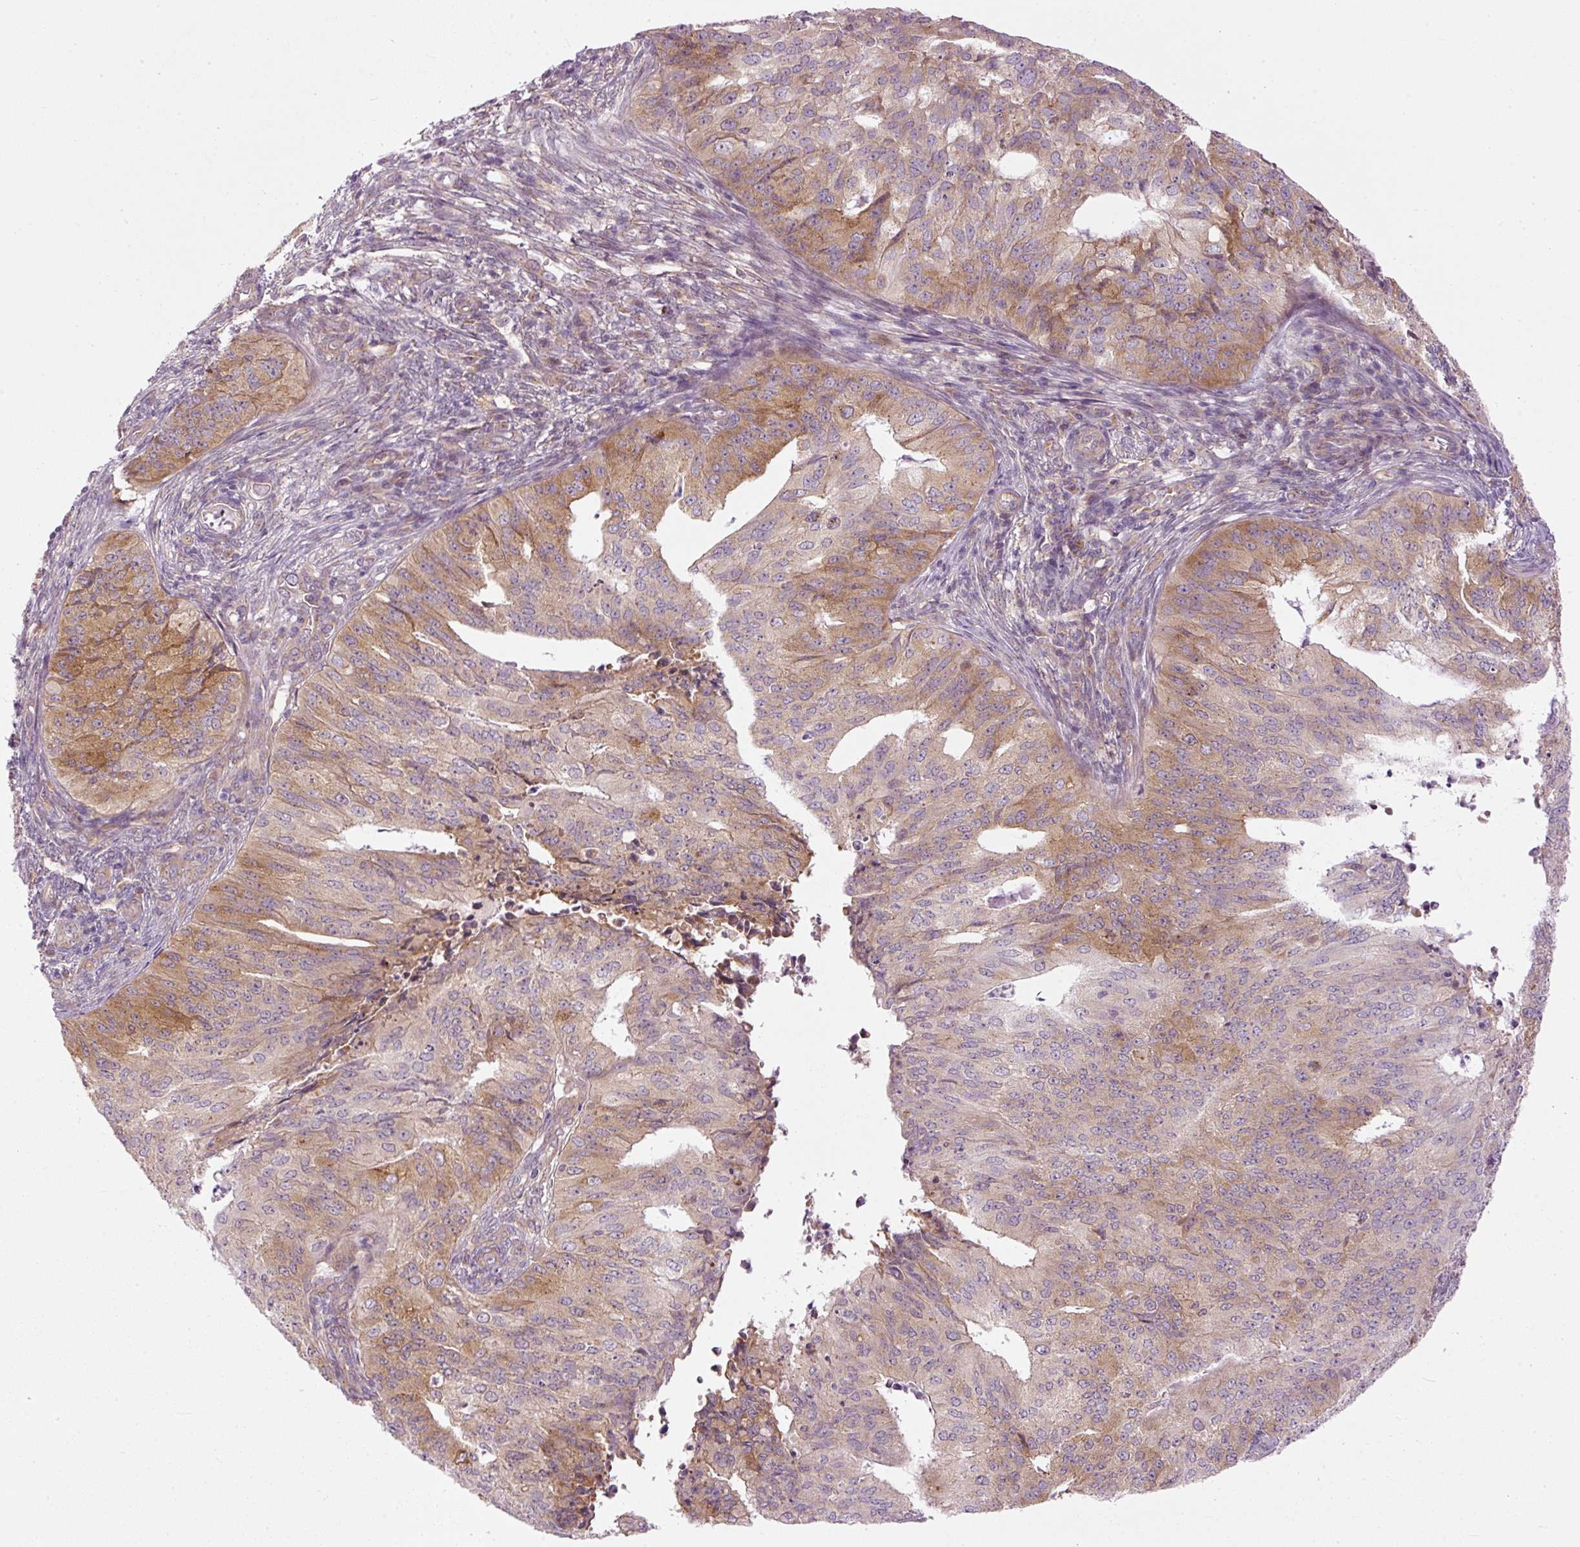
{"staining": {"intensity": "moderate", "quantity": "25%-75%", "location": "cytoplasmic/membranous"}, "tissue": "endometrial cancer", "cell_type": "Tumor cells", "image_type": "cancer", "snomed": [{"axis": "morphology", "description": "Adenocarcinoma, NOS"}, {"axis": "topography", "description": "Endometrium"}], "caption": "Immunohistochemistry of endometrial cancer (adenocarcinoma) displays medium levels of moderate cytoplasmic/membranous expression in about 25%-75% of tumor cells.", "gene": "MZT2B", "patient": {"sex": "female", "age": 50}}